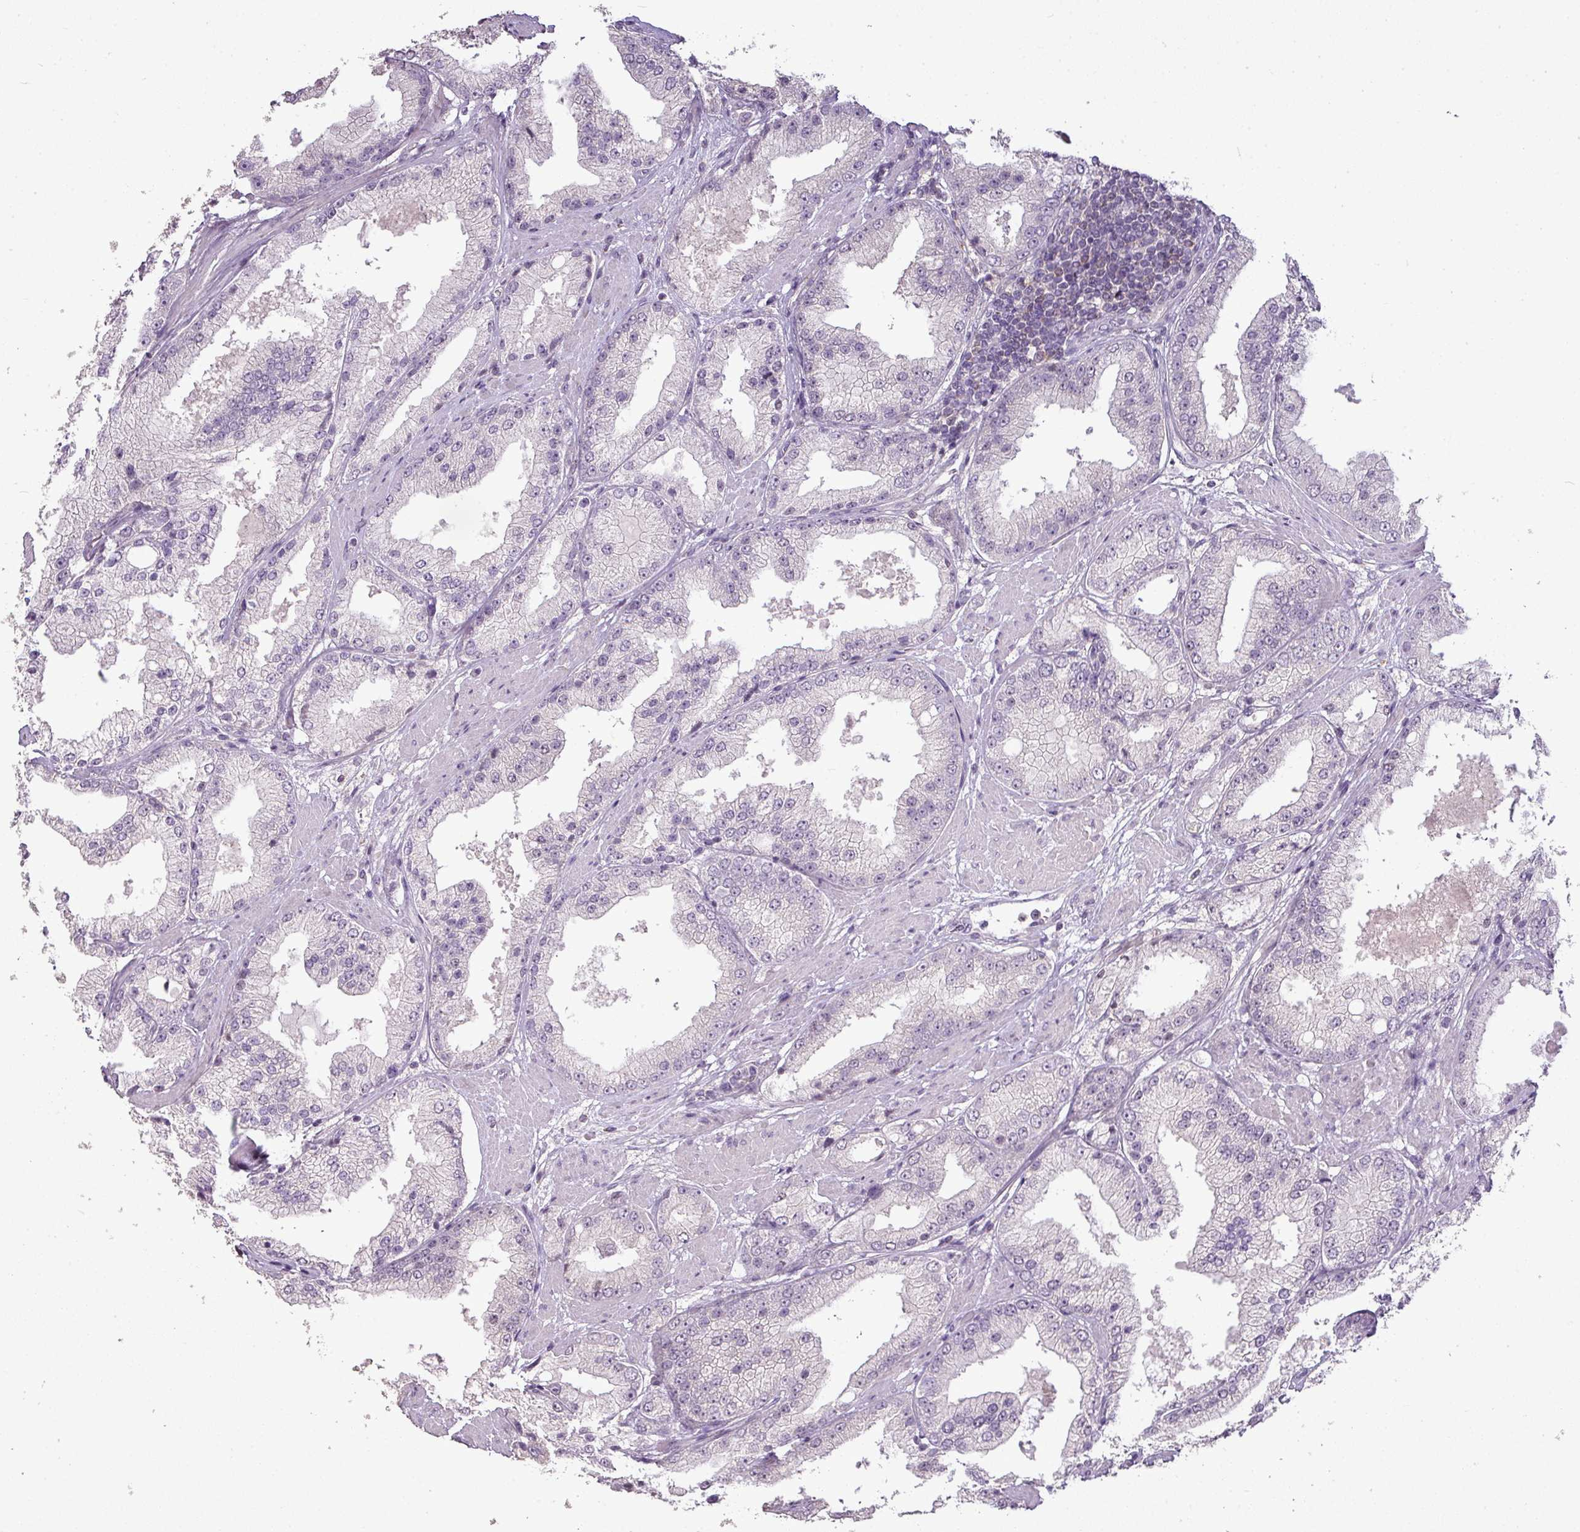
{"staining": {"intensity": "negative", "quantity": "none", "location": "none"}, "tissue": "prostate cancer", "cell_type": "Tumor cells", "image_type": "cancer", "snomed": [{"axis": "morphology", "description": "Adenocarcinoma, Low grade"}, {"axis": "topography", "description": "Prostate"}], "caption": "Image shows no protein expression in tumor cells of adenocarcinoma (low-grade) (prostate) tissue.", "gene": "LY9", "patient": {"sex": "male", "age": 67}}